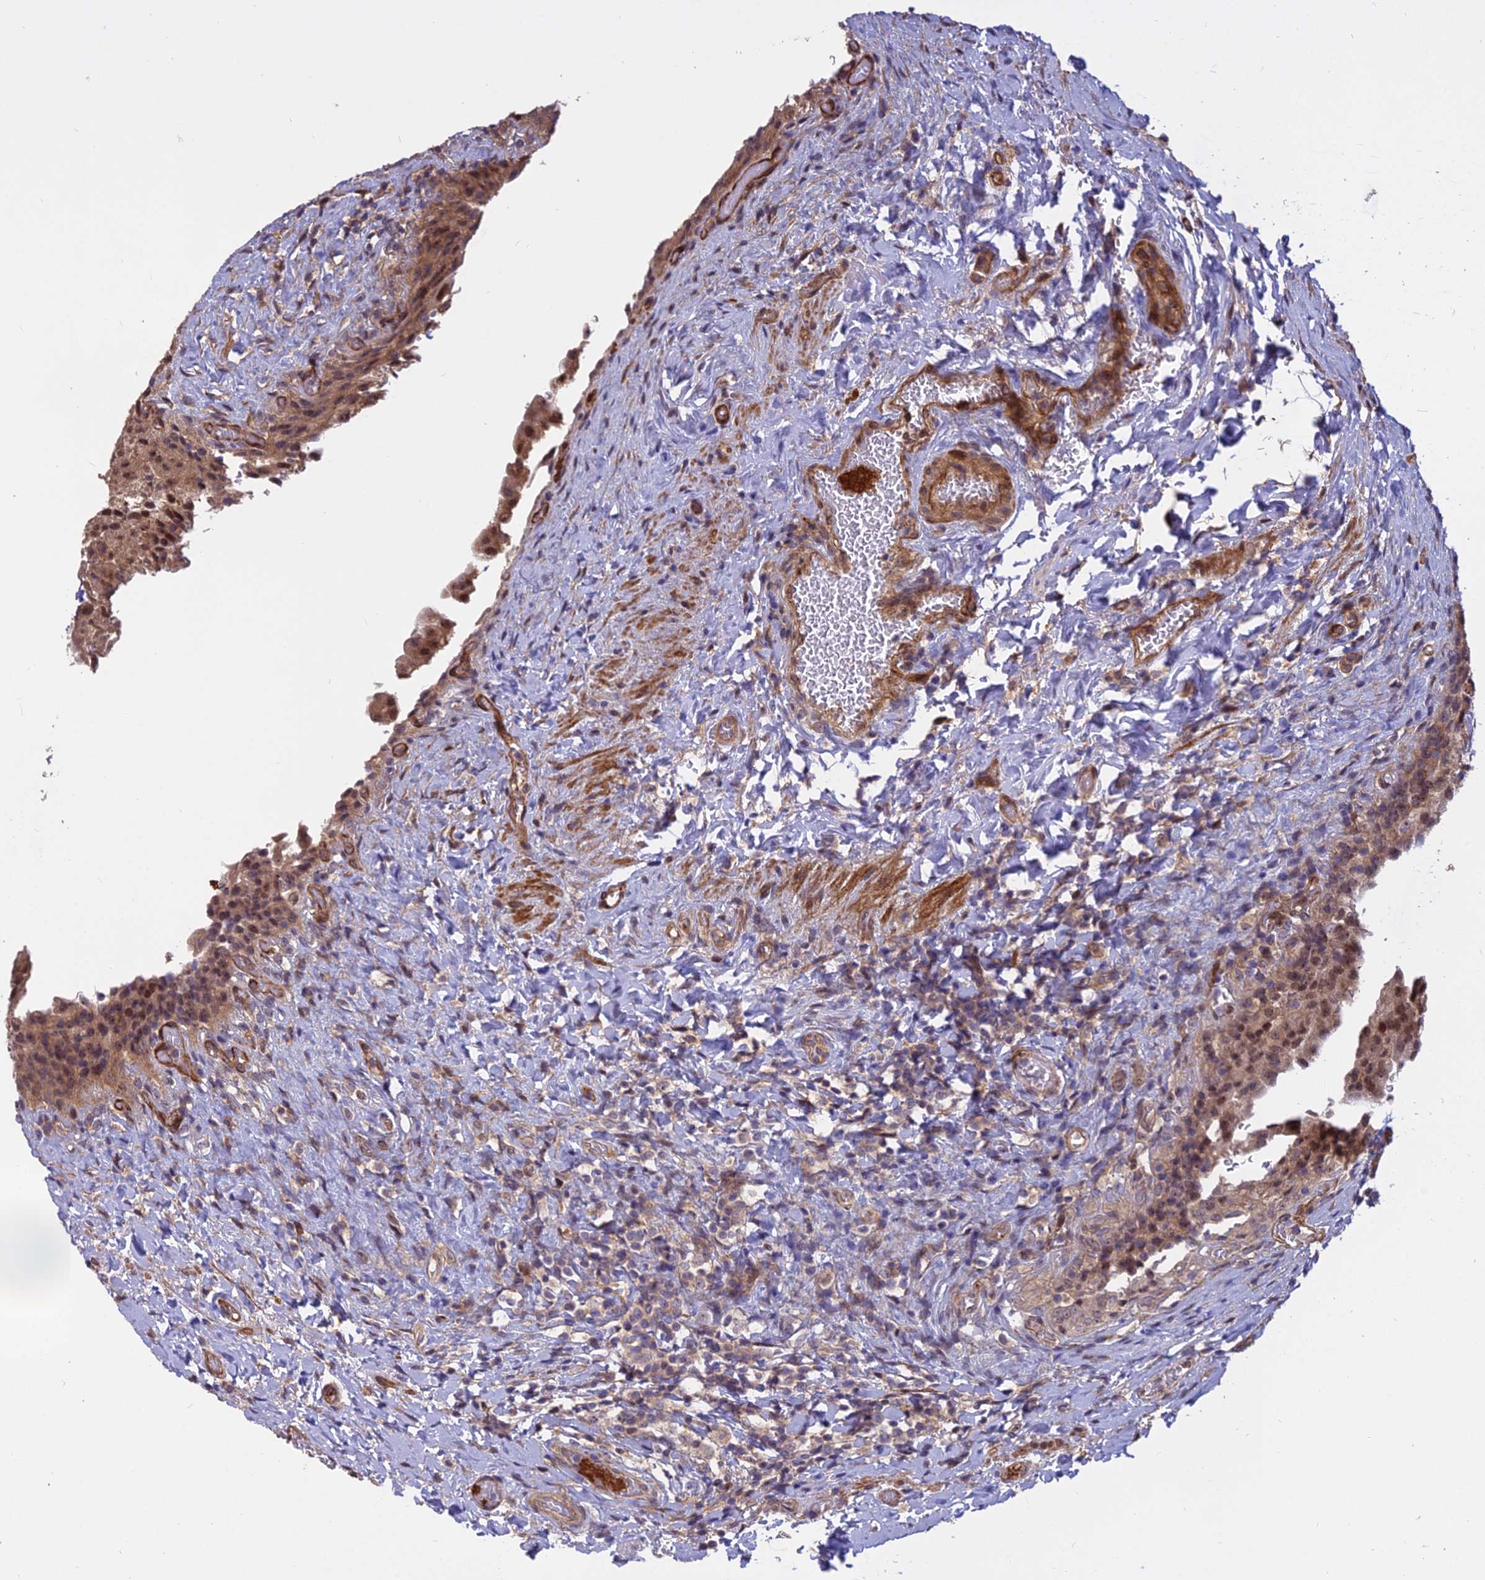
{"staining": {"intensity": "moderate", "quantity": ">75%", "location": "cytoplasmic/membranous,nuclear"}, "tissue": "urinary bladder", "cell_type": "Urothelial cells", "image_type": "normal", "snomed": [{"axis": "morphology", "description": "Normal tissue, NOS"}, {"axis": "morphology", "description": "Inflammation, NOS"}, {"axis": "topography", "description": "Urinary bladder"}], "caption": "Immunohistochemistry of normal urinary bladder exhibits medium levels of moderate cytoplasmic/membranous,nuclear staining in about >75% of urothelial cells. Nuclei are stained in blue.", "gene": "TCEA3", "patient": {"sex": "male", "age": 64}}